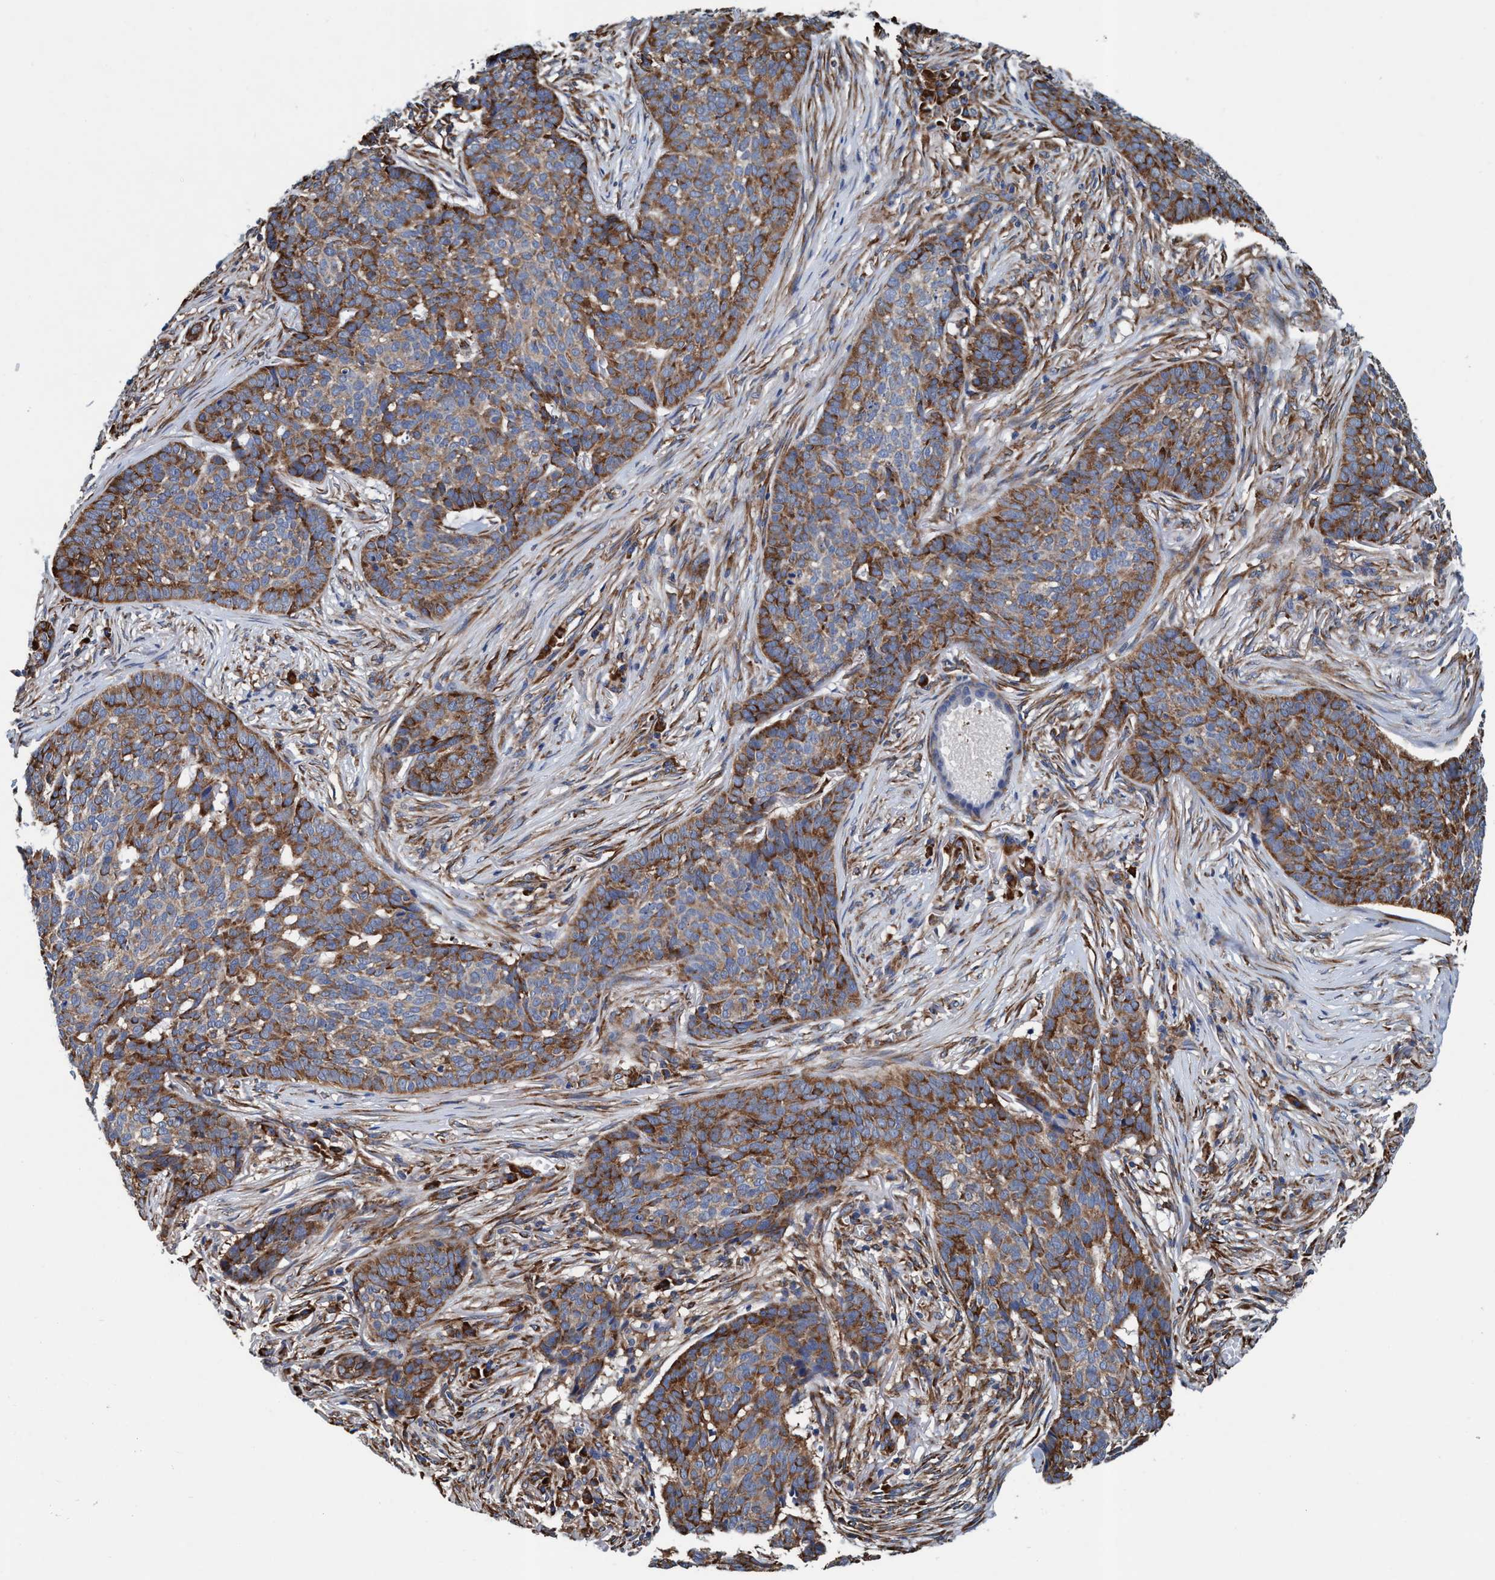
{"staining": {"intensity": "moderate", "quantity": ">75%", "location": "cytoplasmic/membranous"}, "tissue": "skin cancer", "cell_type": "Tumor cells", "image_type": "cancer", "snomed": [{"axis": "morphology", "description": "Basal cell carcinoma"}, {"axis": "topography", "description": "Skin"}], "caption": "Protein analysis of basal cell carcinoma (skin) tissue reveals moderate cytoplasmic/membranous expression in approximately >75% of tumor cells. (DAB IHC, brown staining for protein, blue staining for nuclei).", "gene": "ENDOG", "patient": {"sex": "male", "age": 85}}